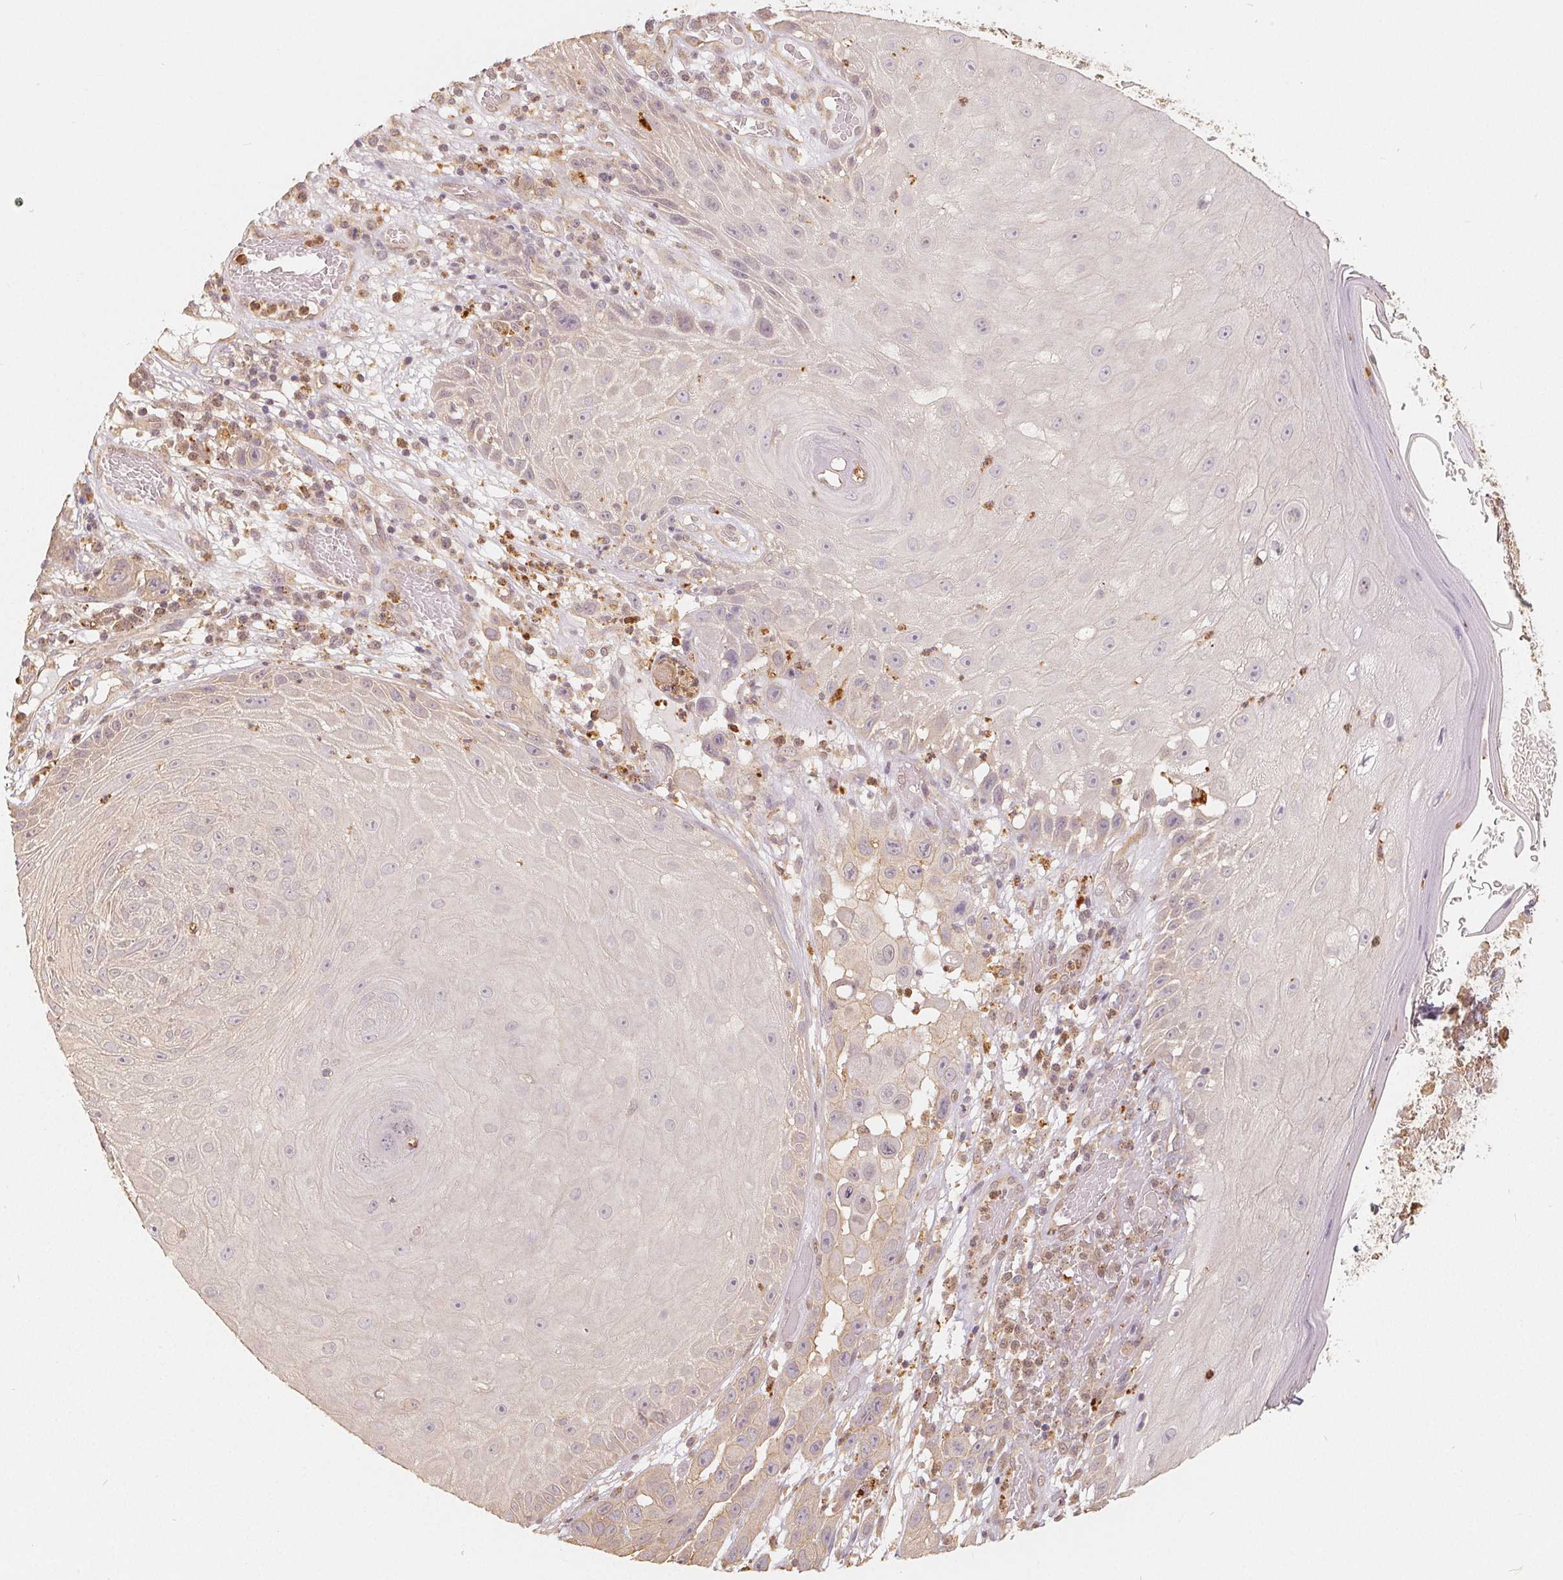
{"staining": {"intensity": "weak", "quantity": "<25%", "location": "cytoplasmic/membranous"}, "tissue": "skin cancer", "cell_type": "Tumor cells", "image_type": "cancer", "snomed": [{"axis": "morphology", "description": "Squamous cell carcinoma, NOS"}, {"axis": "topography", "description": "Skin"}], "caption": "DAB (3,3'-diaminobenzidine) immunohistochemical staining of skin cancer (squamous cell carcinoma) shows no significant staining in tumor cells.", "gene": "GUSB", "patient": {"sex": "male", "age": 81}}